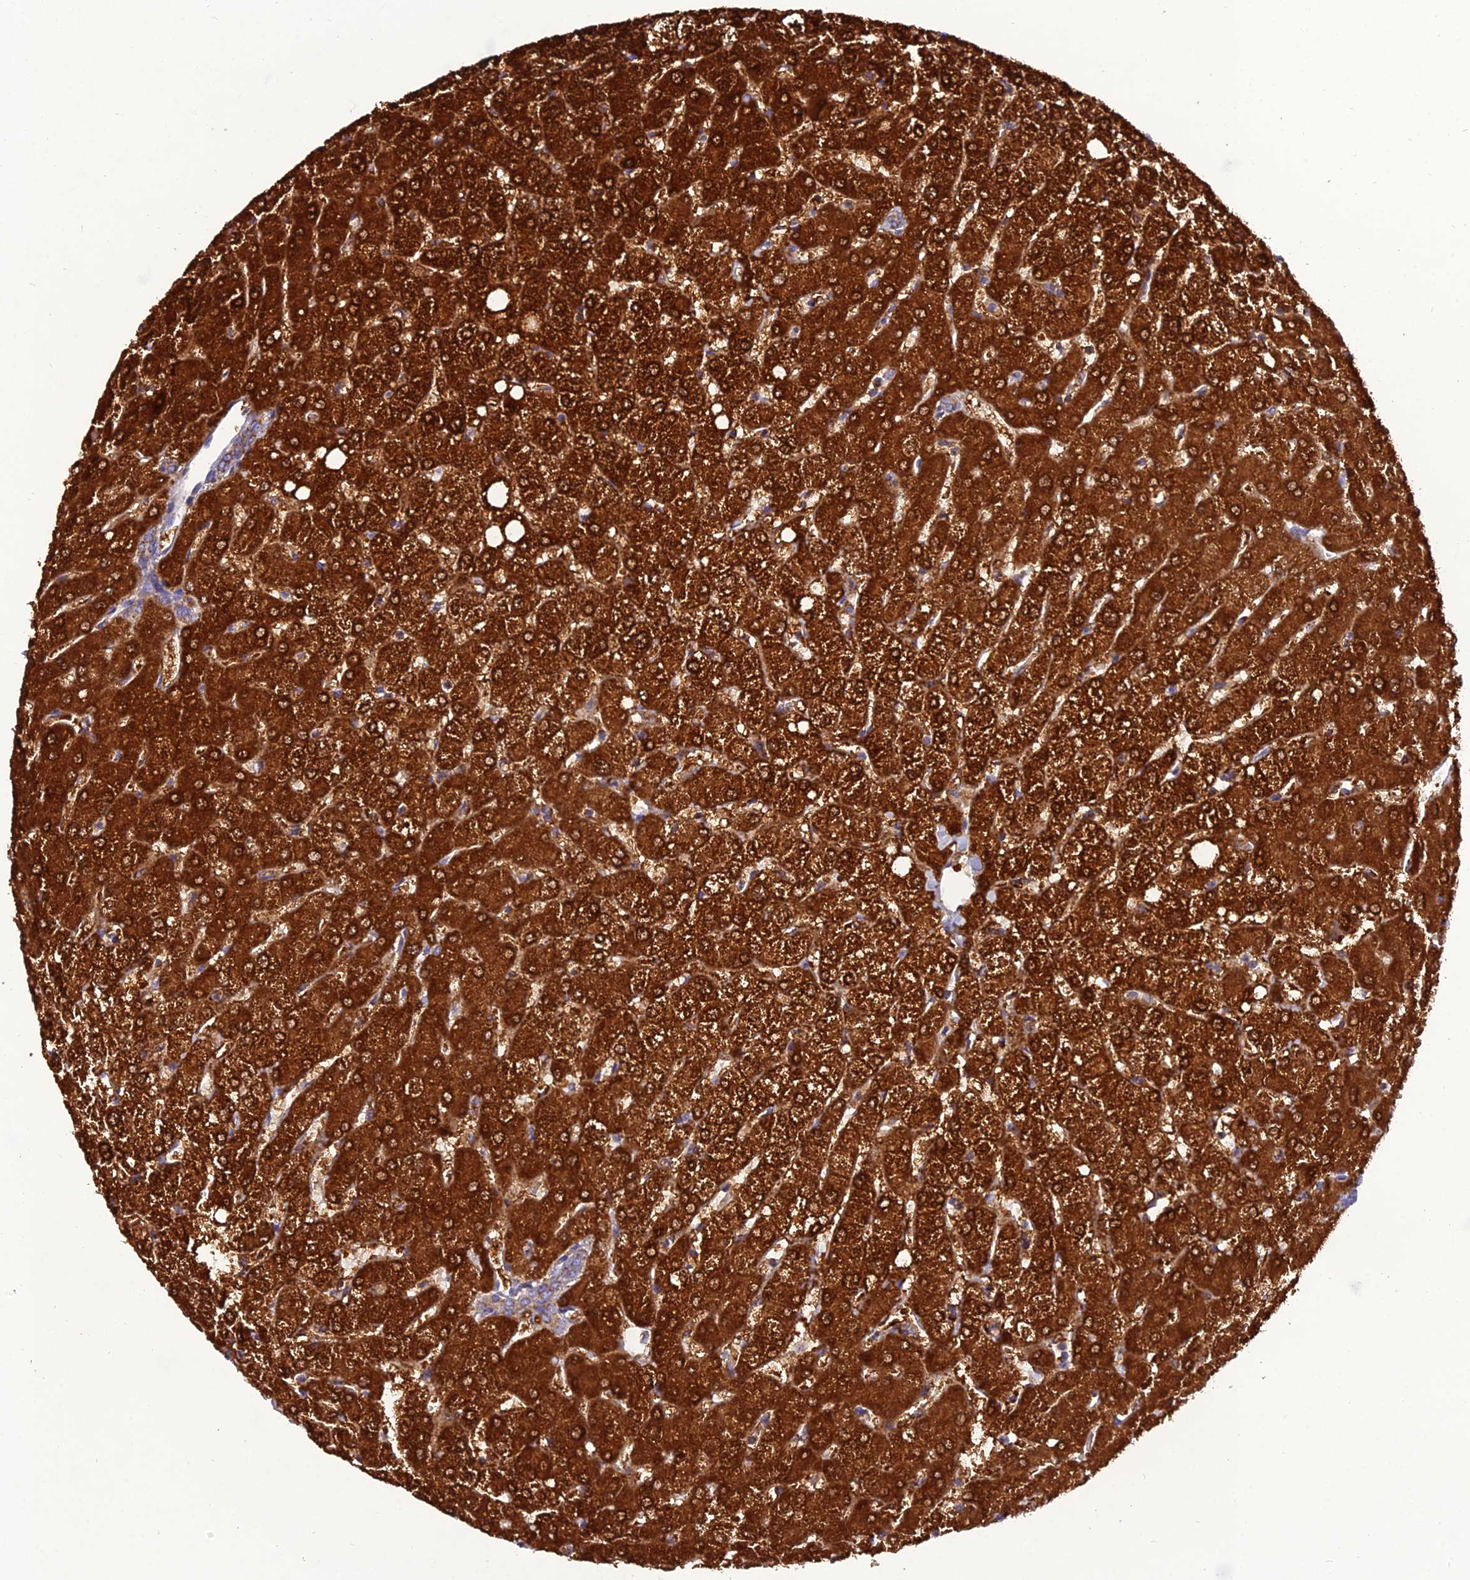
{"staining": {"intensity": "weak", "quantity": "25%-75%", "location": "cytoplasmic/membranous"}, "tissue": "liver", "cell_type": "Cholangiocytes", "image_type": "normal", "snomed": [{"axis": "morphology", "description": "Normal tissue, NOS"}, {"axis": "topography", "description": "Liver"}], "caption": "Immunohistochemical staining of unremarkable human liver displays weak cytoplasmic/membranous protein staining in approximately 25%-75% of cholangiocytes.", "gene": "GPD1", "patient": {"sex": "female", "age": 54}}